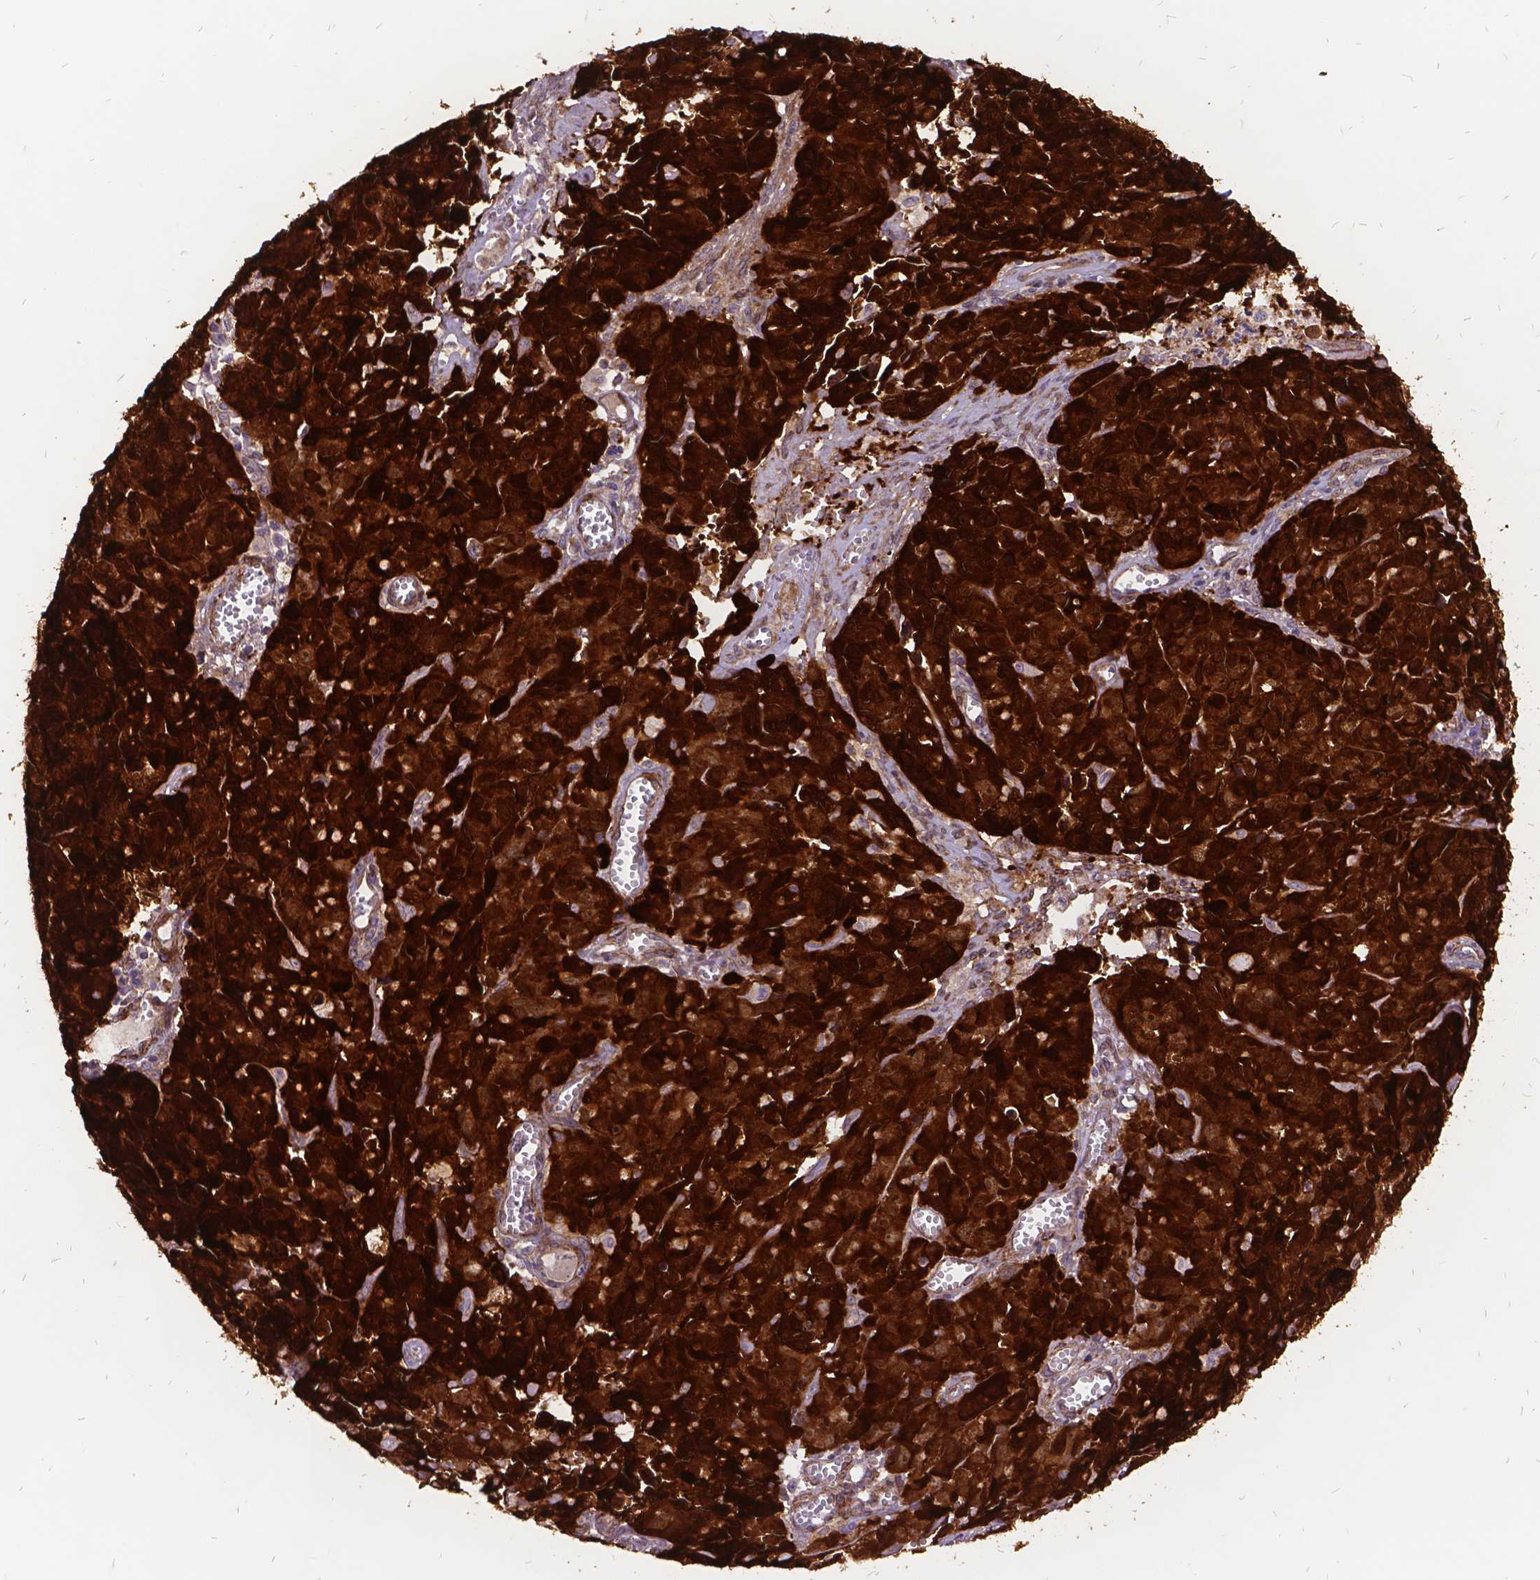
{"staining": {"intensity": "strong", "quantity": ">75%", "location": "cytoplasmic/membranous"}, "tissue": "cervical cancer", "cell_type": "Tumor cells", "image_type": "cancer", "snomed": [{"axis": "morphology", "description": "Squamous cell carcinoma, NOS"}, {"axis": "topography", "description": "Cervix"}], "caption": "Strong cytoplasmic/membranous expression is appreciated in about >75% of tumor cells in cervical cancer. (DAB IHC, brown staining for protein, blue staining for nuclei).", "gene": "GRB7", "patient": {"sex": "female", "age": 28}}